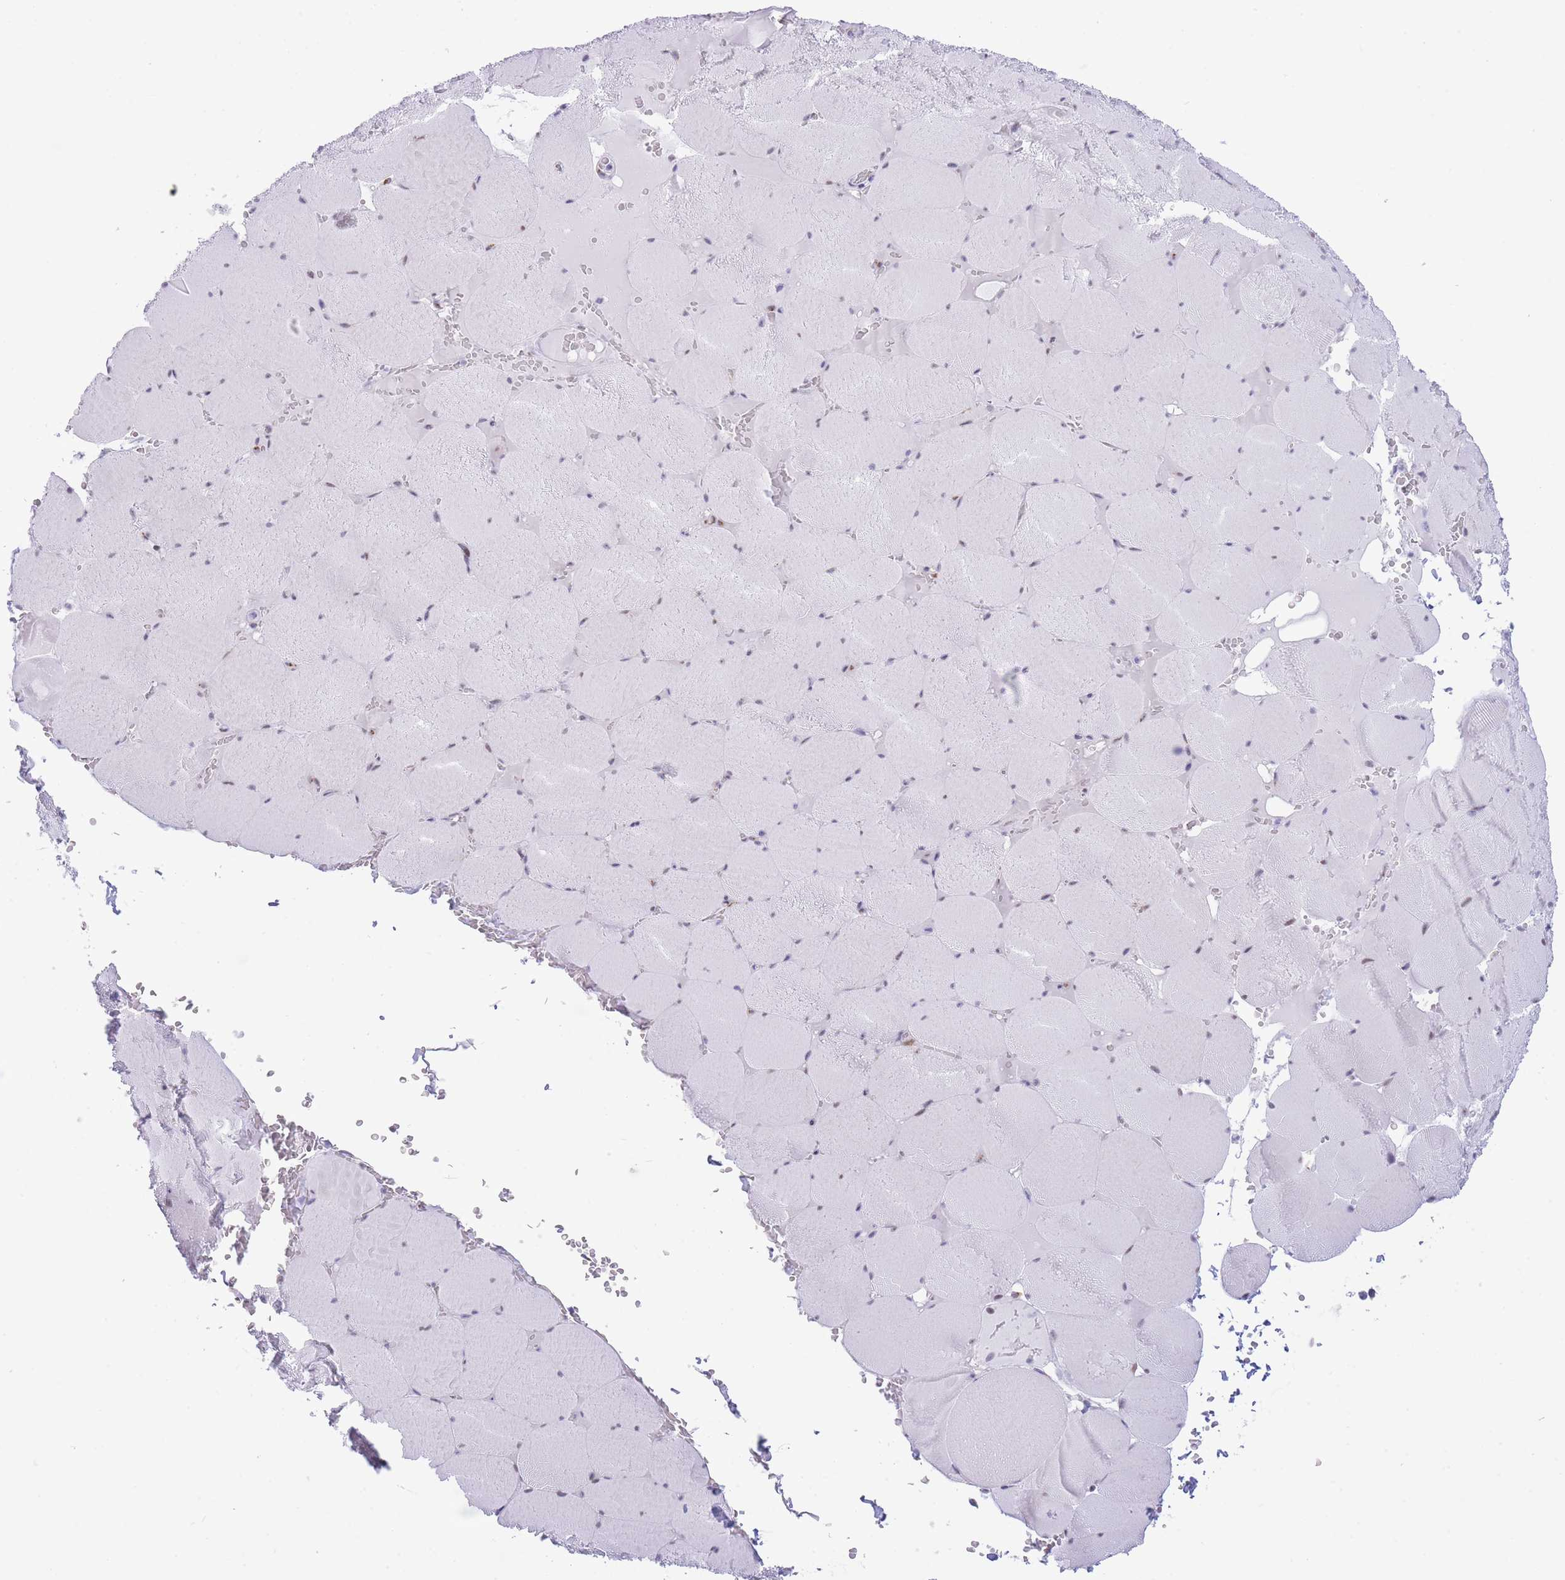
{"staining": {"intensity": "negative", "quantity": "none", "location": "none"}, "tissue": "skeletal muscle", "cell_type": "Myocytes", "image_type": "normal", "snomed": [{"axis": "morphology", "description": "Normal tissue, NOS"}, {"axis": "topography", "description": "Skeletal muscle"}, {"axis": "topography", "description": "Head-Neck"}], "caption": "Photomicrograph shows no protein expression in myocytes of benign skeletal muscle. (Immunohistochemistry (ihc), brightfield microscopy, high magnification).", "gene": "INO80C", "patient": {"sex": "male", "age": 66}}